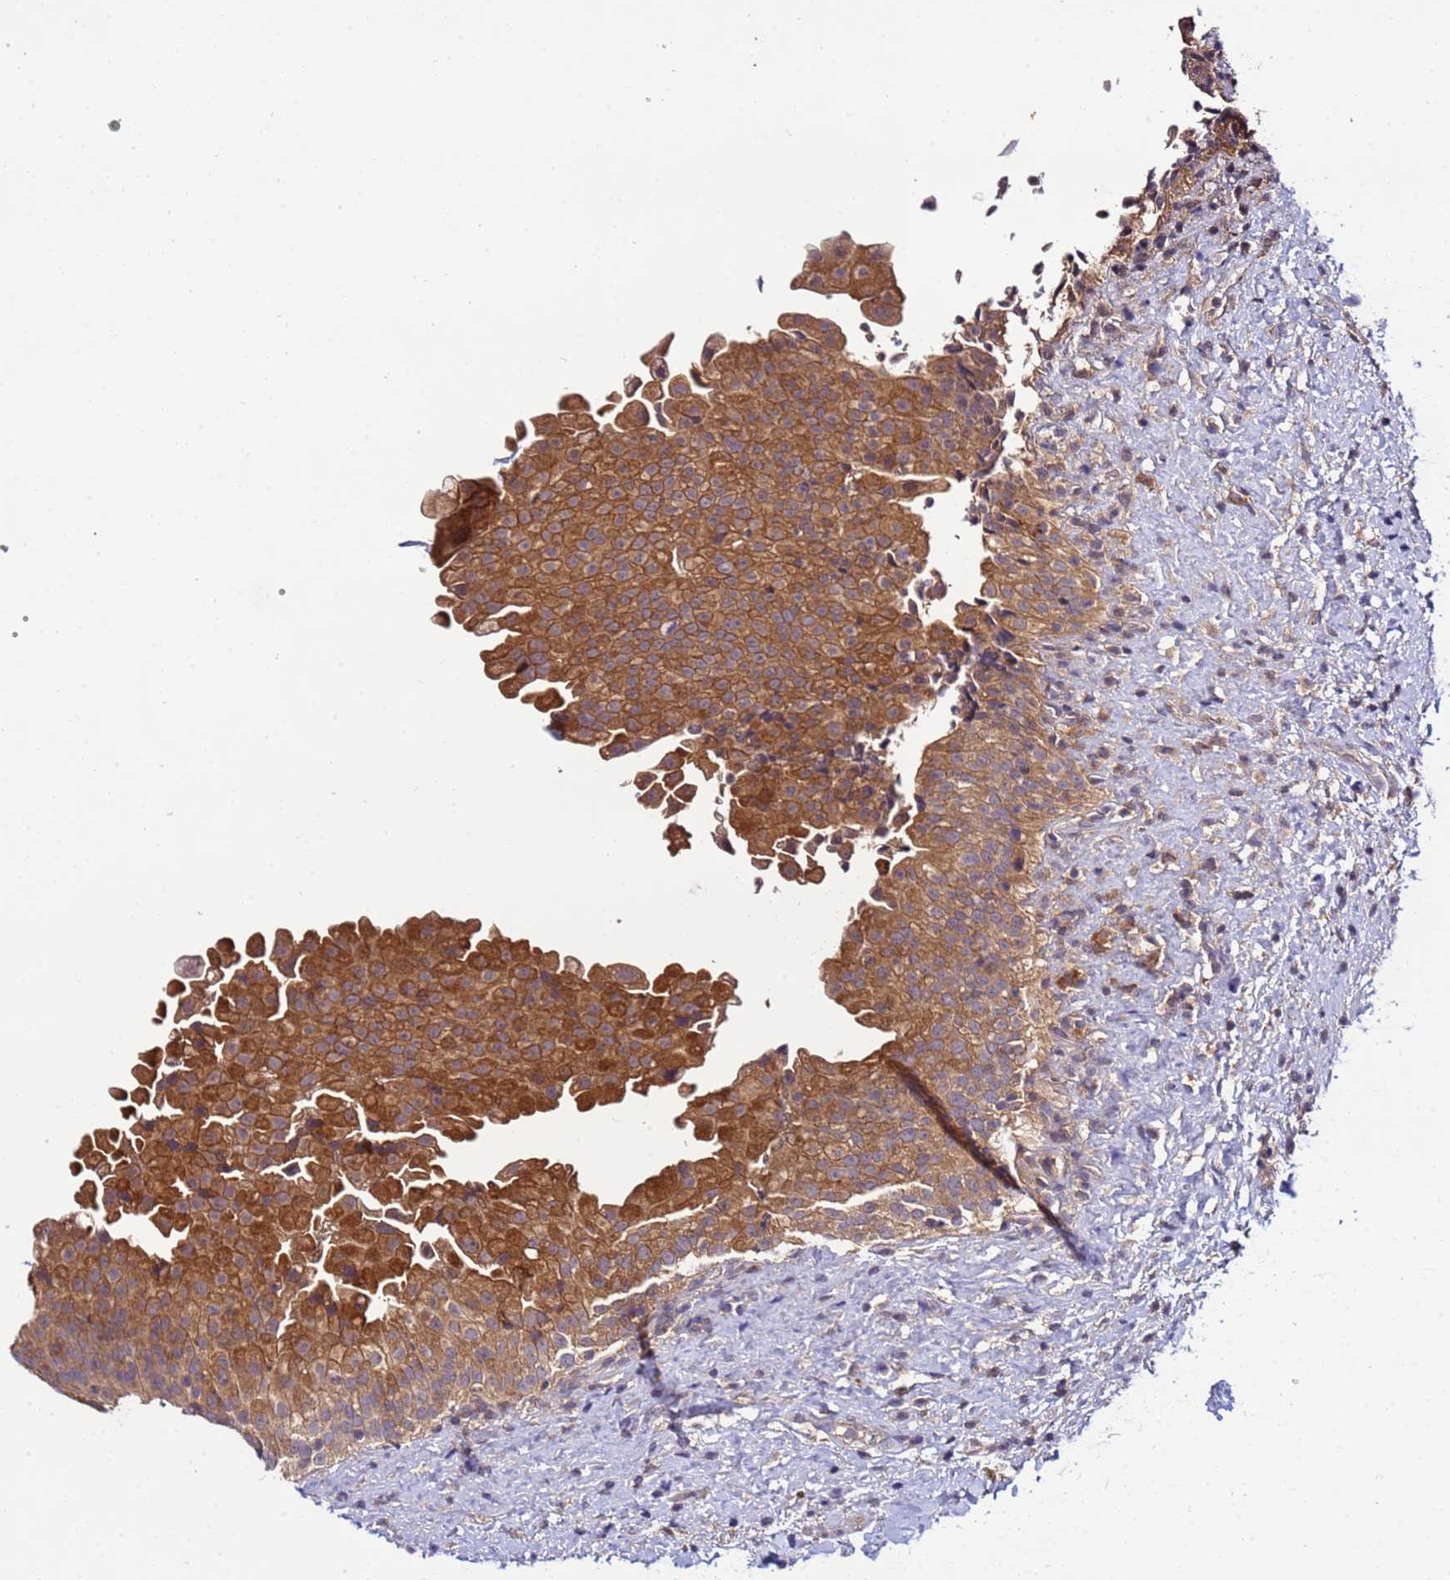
{"staining": {"intensity": "moderate", "quantity": ">75%", "location": "cytoplasmic/membranous"}, "tissue": "urinary bladder", "cell_type": "Urothelial cells", "image_type": "normal", "snomed": [{"axis": "morphology", "description": "Normal tissue, NOS"}, {"axis": "topography", "description": "Urinary bladder"}], "caption": "Moderate cytoplasmic/membranous staining is present in about >75% of urothelial cells in benign urinary bladder. The staining was performed using DAB to visualize the protein expression in brown, while the nuclei were stained in blue with hematoxylin (Magnification: 20x).", "gene": "GSPT2", "patient": {"sex": "female", "age": 27}}